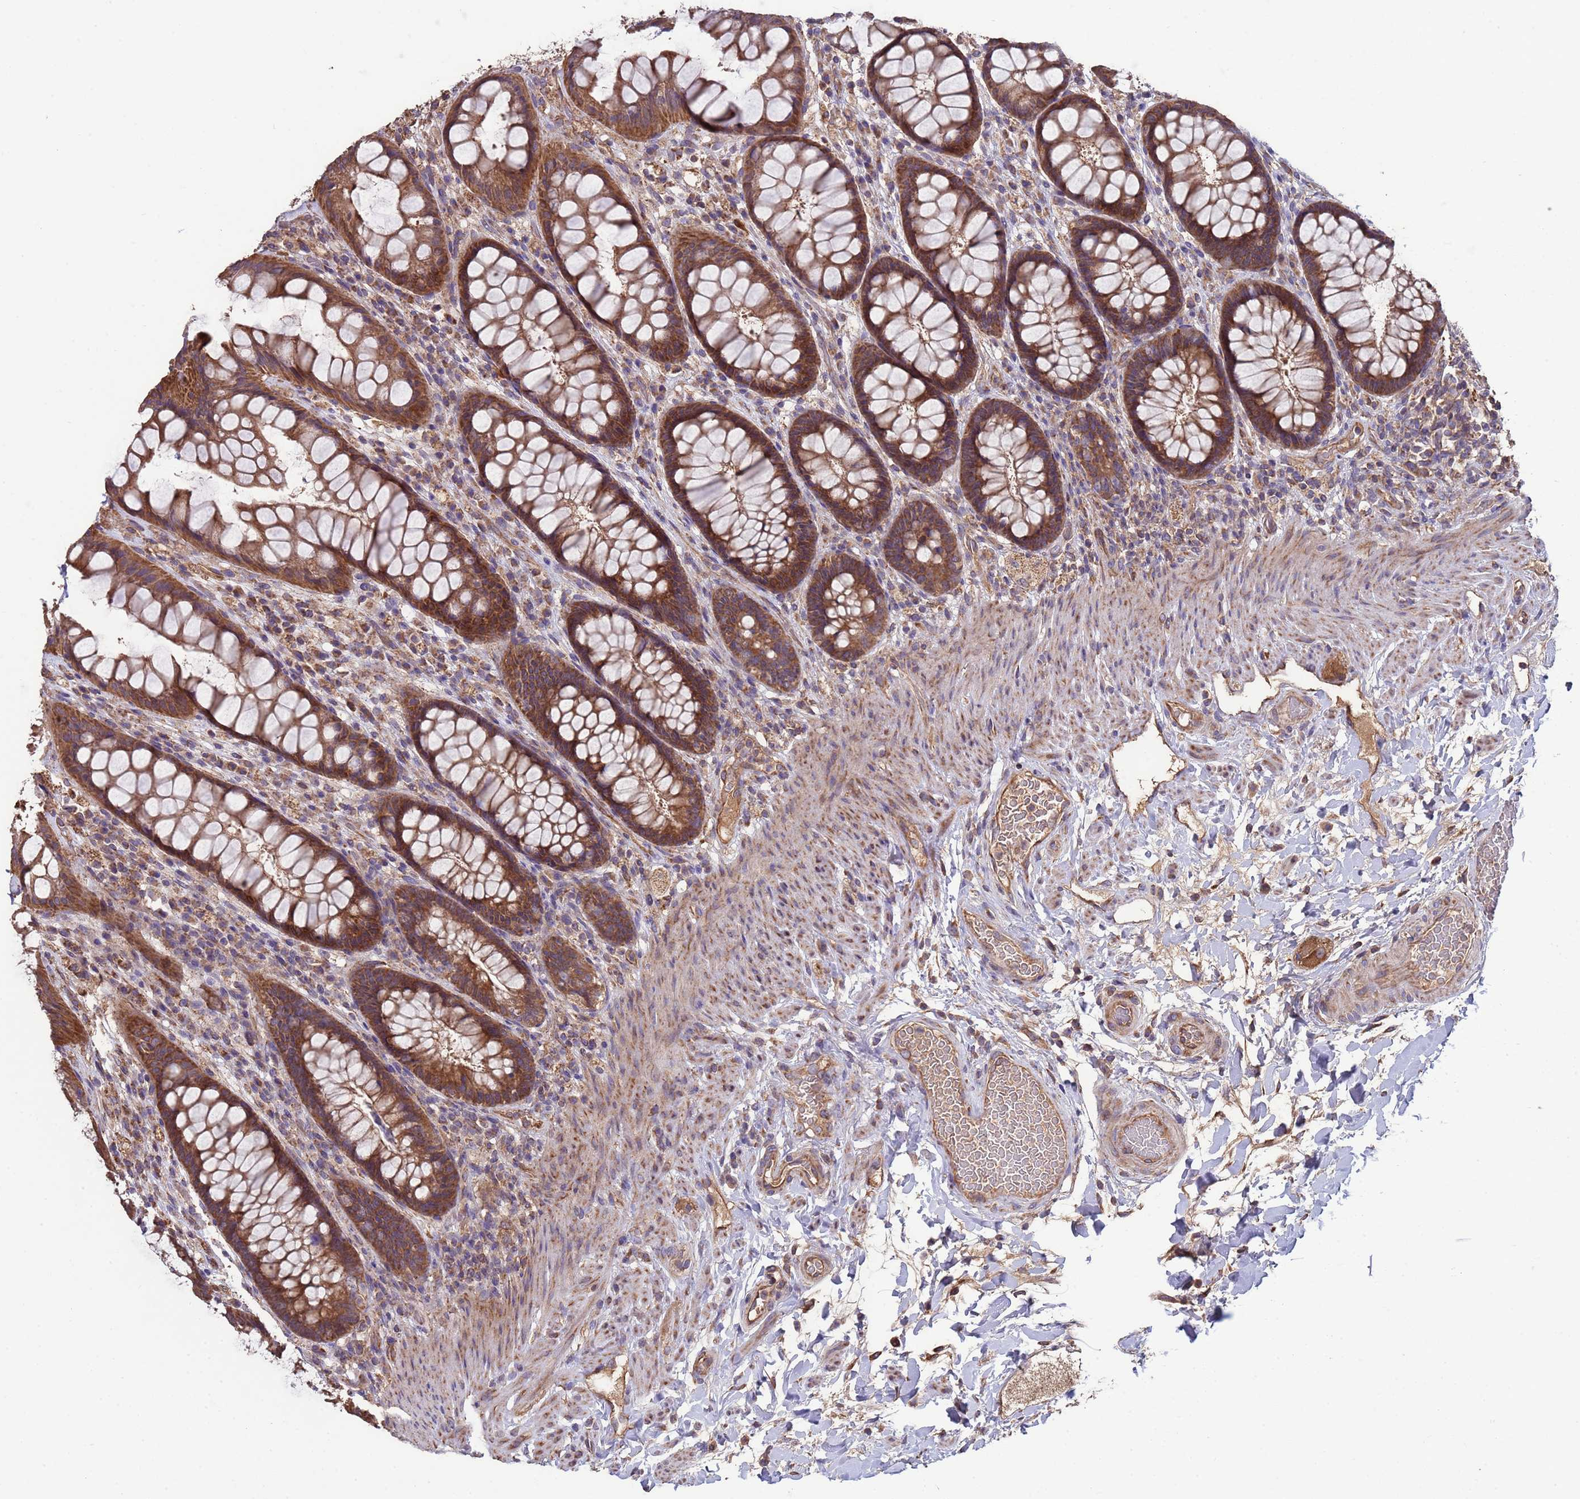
{"staining": {"intensity": "strong", "quantity": ">75%", "location": "cytoplasmic/membranous"}, "tissue": "rectum", "cell_type": "Glandular cells", "image_type": "normal", "snomed": [{"axis": "morphology", "description": "Normal tissue, NOS"}, {"axis": "topography", "description": "Rectum"}], "caption": "The immunohistochemical stain highlights strong cytoplasmic/membranous staining in glandular cells of unremarkable rectum. (brown staining indicates protein expression, while blue staining denotes nuclei).", "gene": "EEF1AKMT1", "patient": {"sex": "female", "age": 46}}